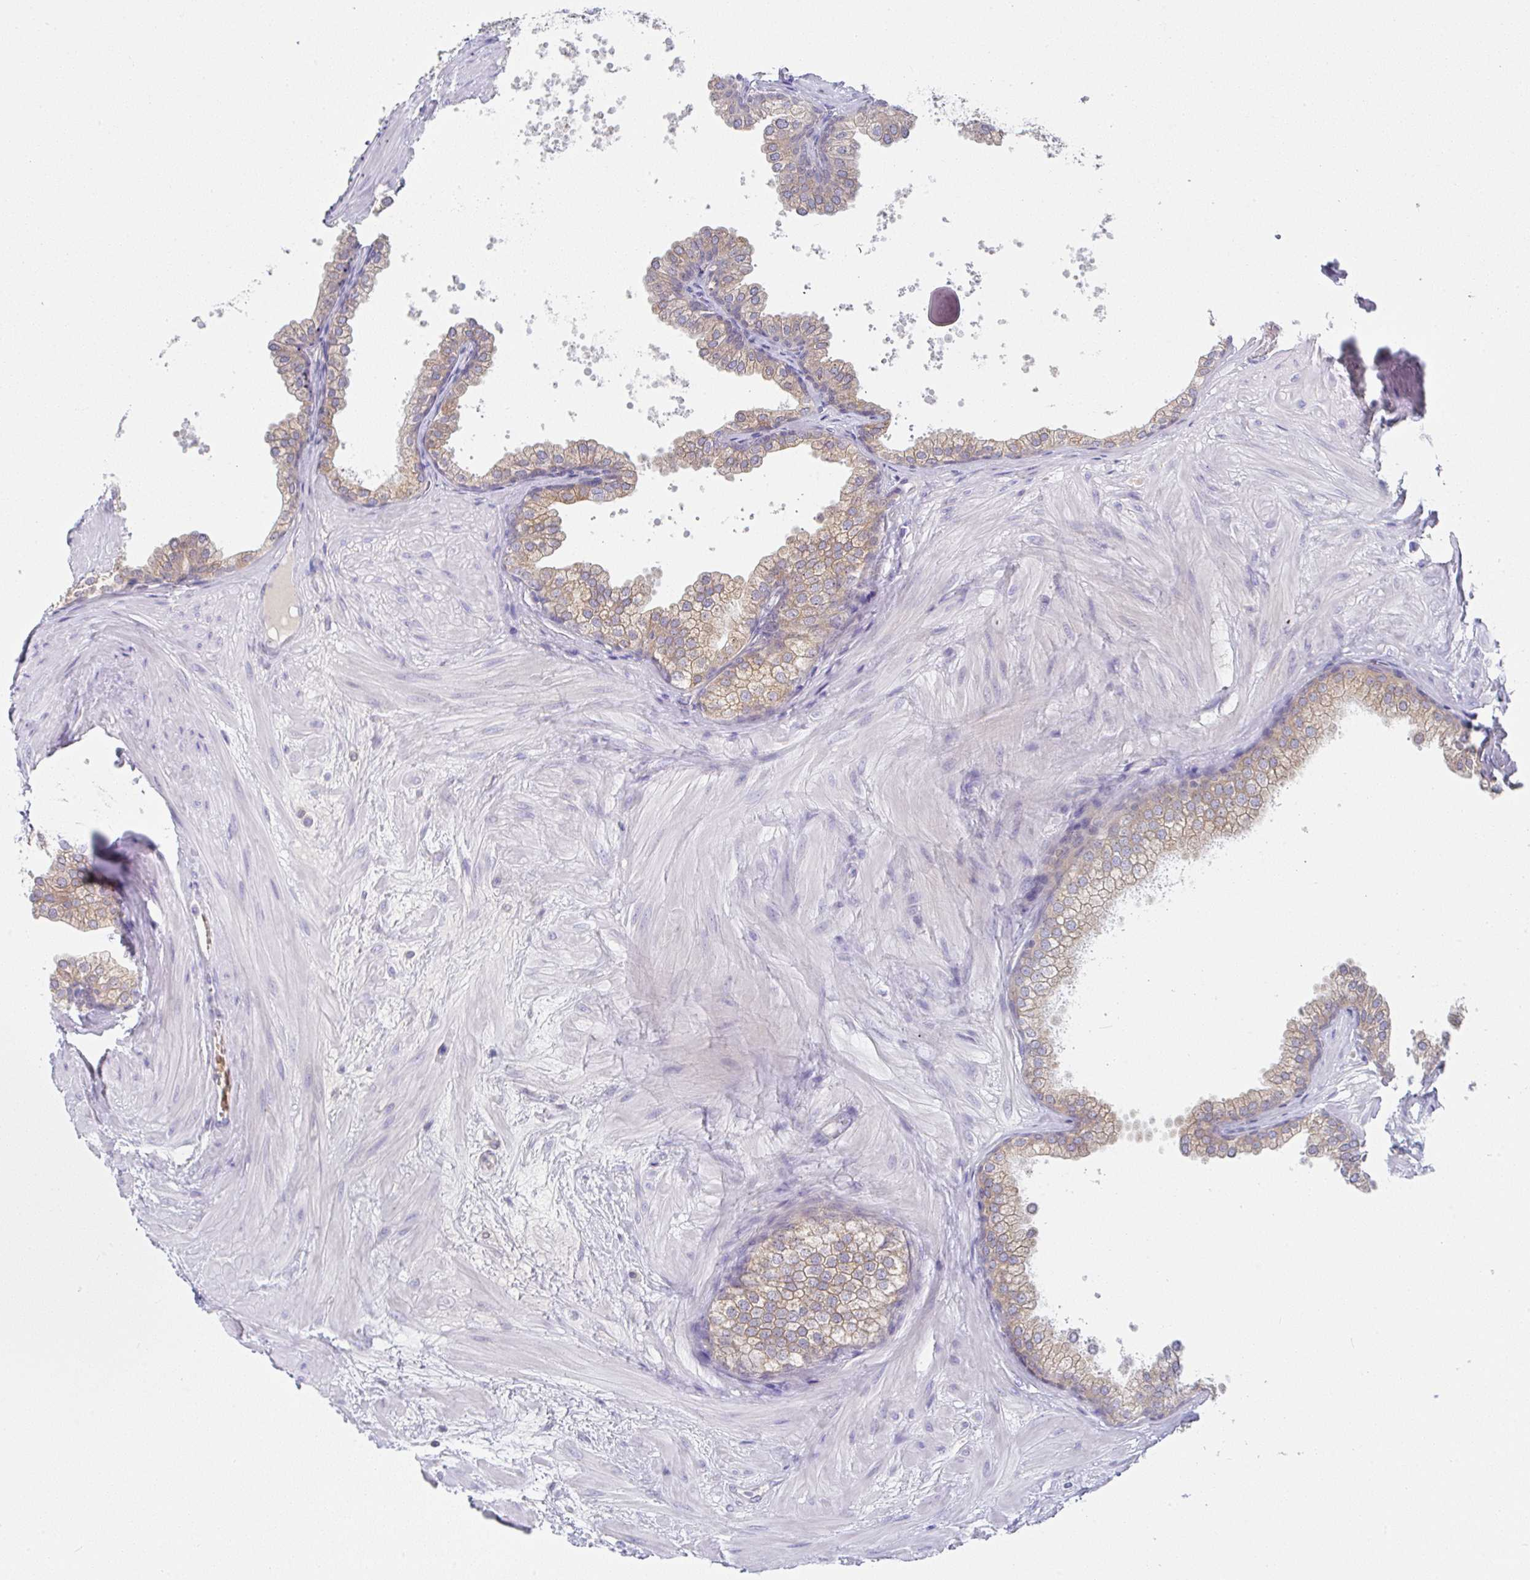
{"staining": {"intensity": "moderate", "quantity": ">75%", "location": "cytoplasmic/membranous"}, "tissue": "prostate", "cell_type": "Glandular cells", "image_type": "normal", "snomed": [{"axis": "morphology", "description": "Normal tissue, NOS"}, {"axis": "topography", "description": "Prostate"}], "caption": "A micrograph of prostate stained for a protein demonstrates moderate cytoplasmic/membranous brown staining in glandular cells.", "gene": "DERL2", "patient": {"sex": "male", "age": 37}}